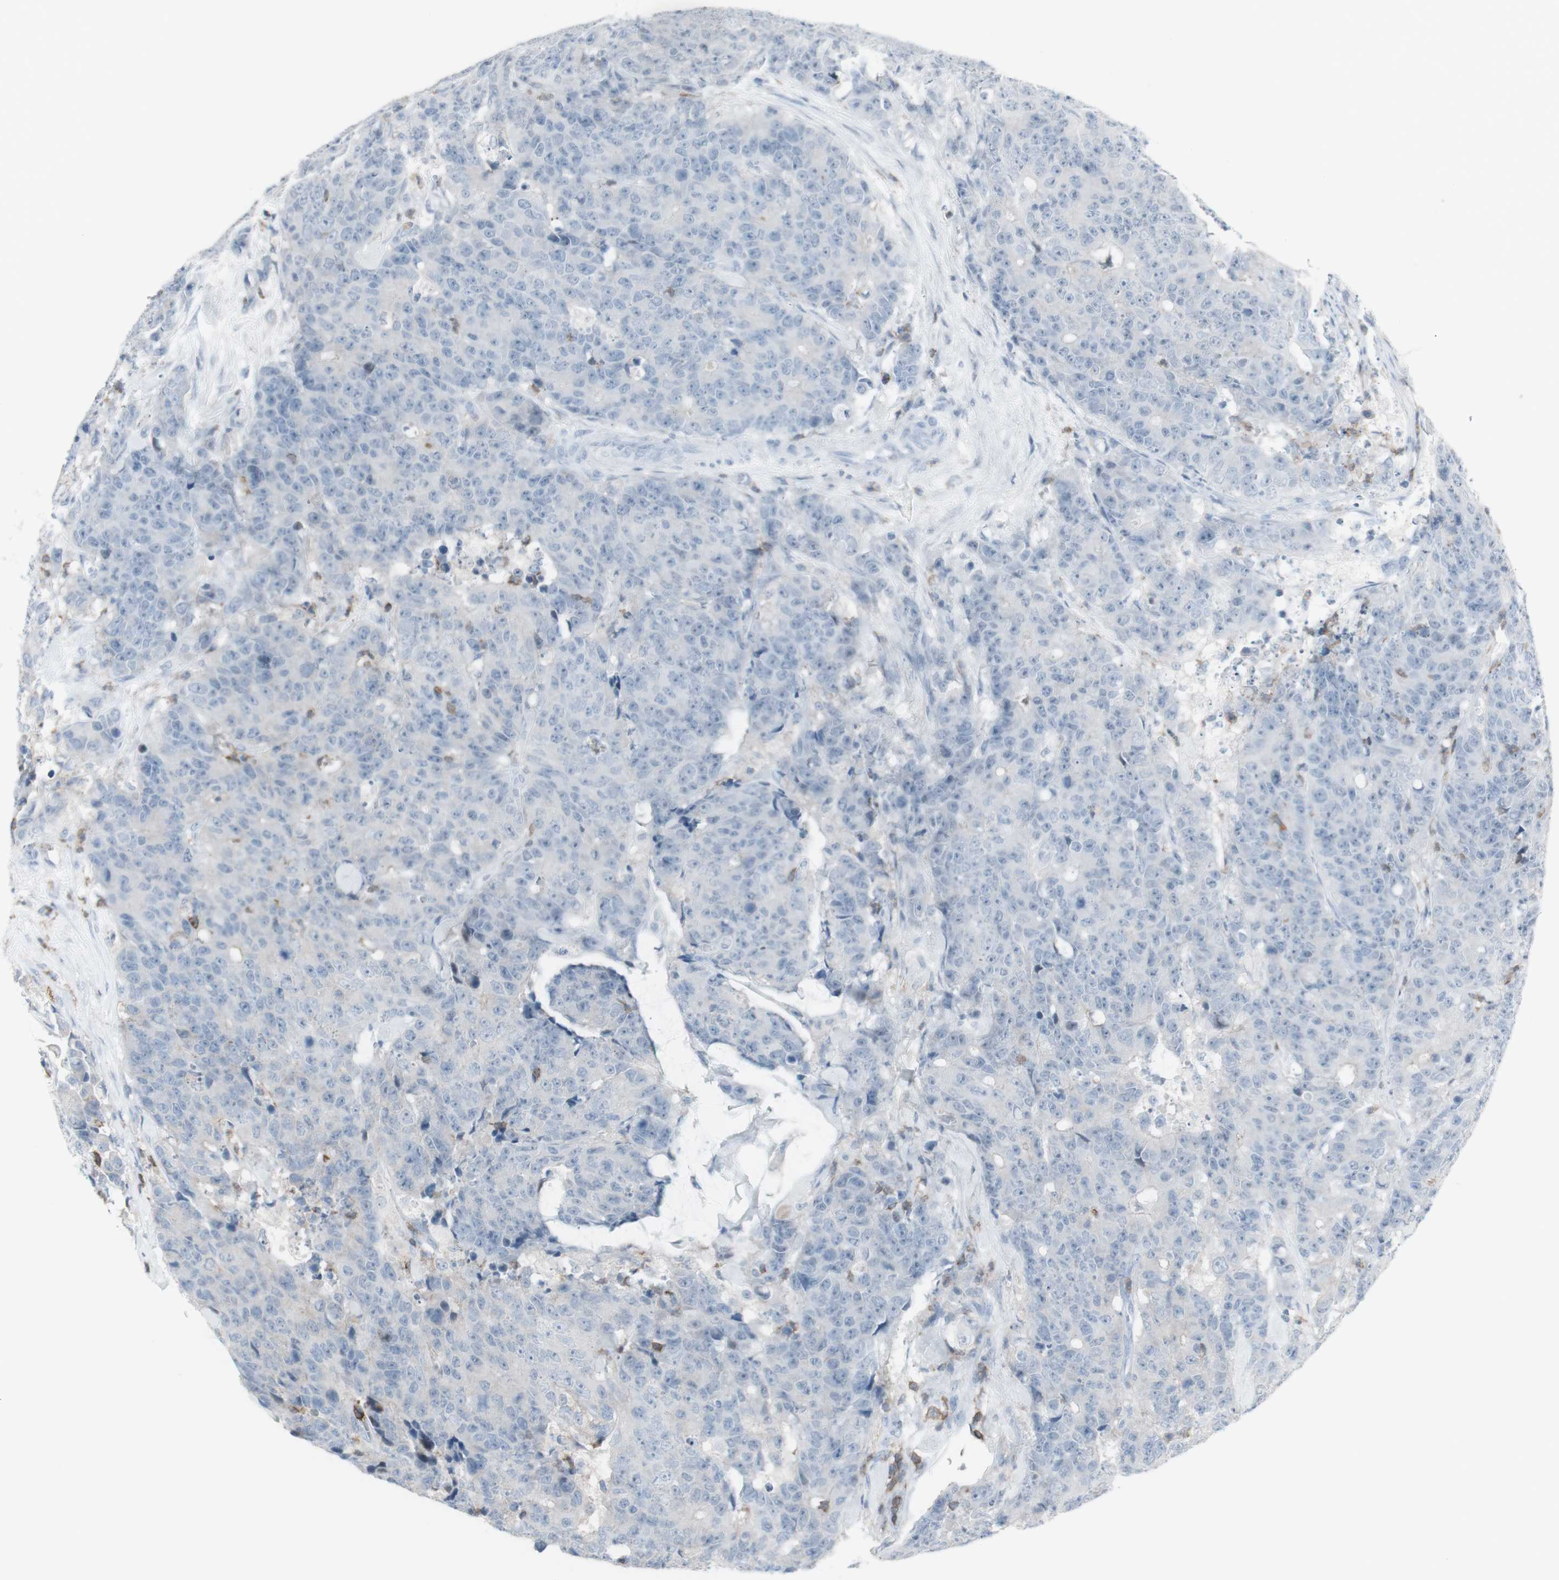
{"staining": {"intensity": "weak", "quantity": "<25%", "location": "cytoplasmic/membranous"}, "tissue": "colorectal cancer", "cell_type": "Tumor cells", "image_type": "cancer", "snomed": [{"axis": "morphology", "description": "Adenocarcinoma, NOS"}, {"axis": "topography", "description": "Colon"}], "caption": "Immunohistochemistry micrograph of human adenocarcinoma (colorectal) stained for a protein (brown), which demonstrates no expression in tumor cells. (DAB IHC, high magnification).", "gene": "NRG1", "patient": {"sex": "female", "age": 86}}